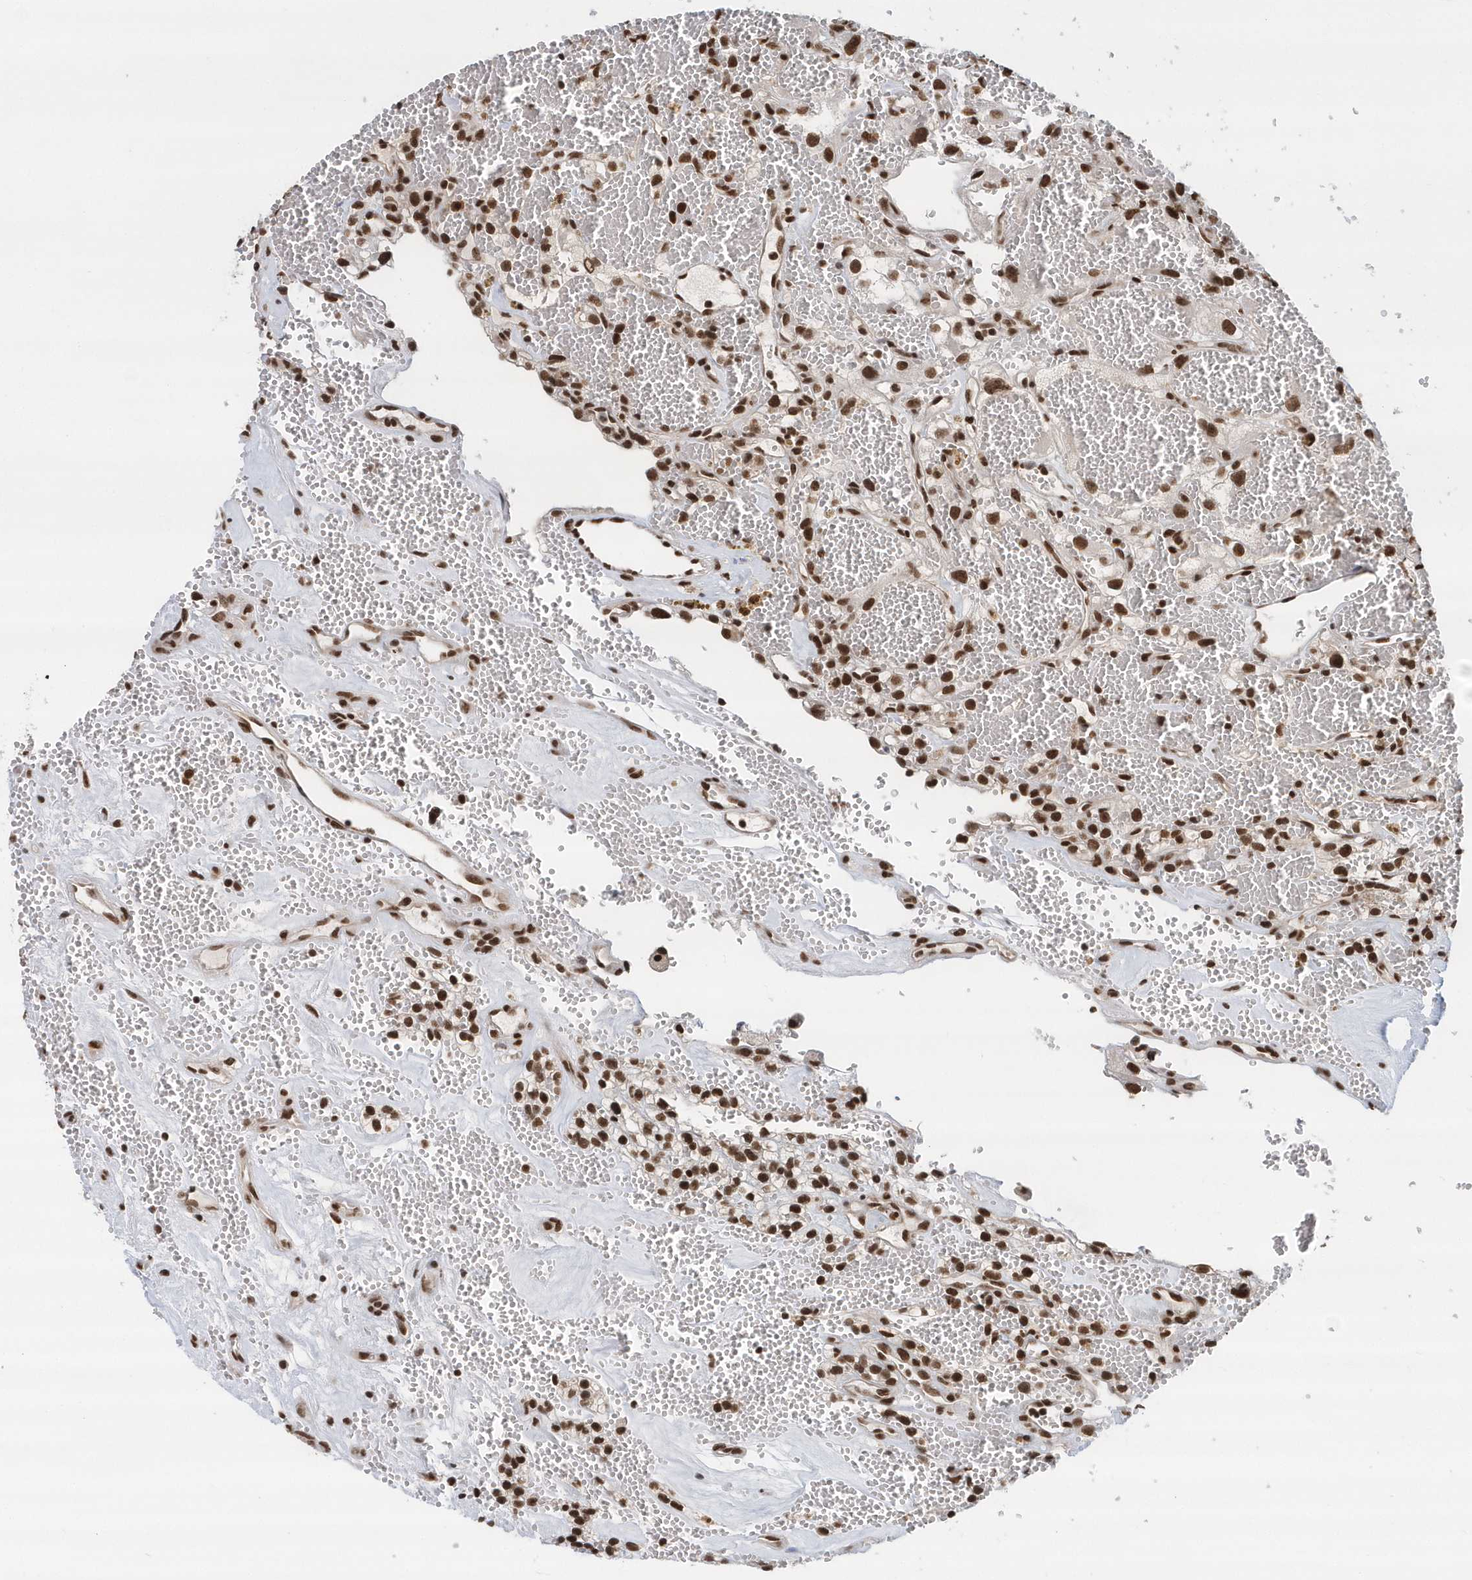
{"staining": {"intensity": "strong", "quantity": ">75%", "location": "nuclear"}, "tissue": "renal cancer", "cell_type": "Tumor cells", "image_type": "cancer", "snomed": [{"axis": "morphology", "description": "Adenocarcinoma, NOS"}, {"axis": "topography", "description": "Kidney"}], "caption": "Immunohistochemical staining of renal adenocarcinoma exhibits high levels of strong nuclear expression in approximately >75% of tumor cells.", "gene": "SUMO2", "patient": {"sex": "female", "age": 57}}